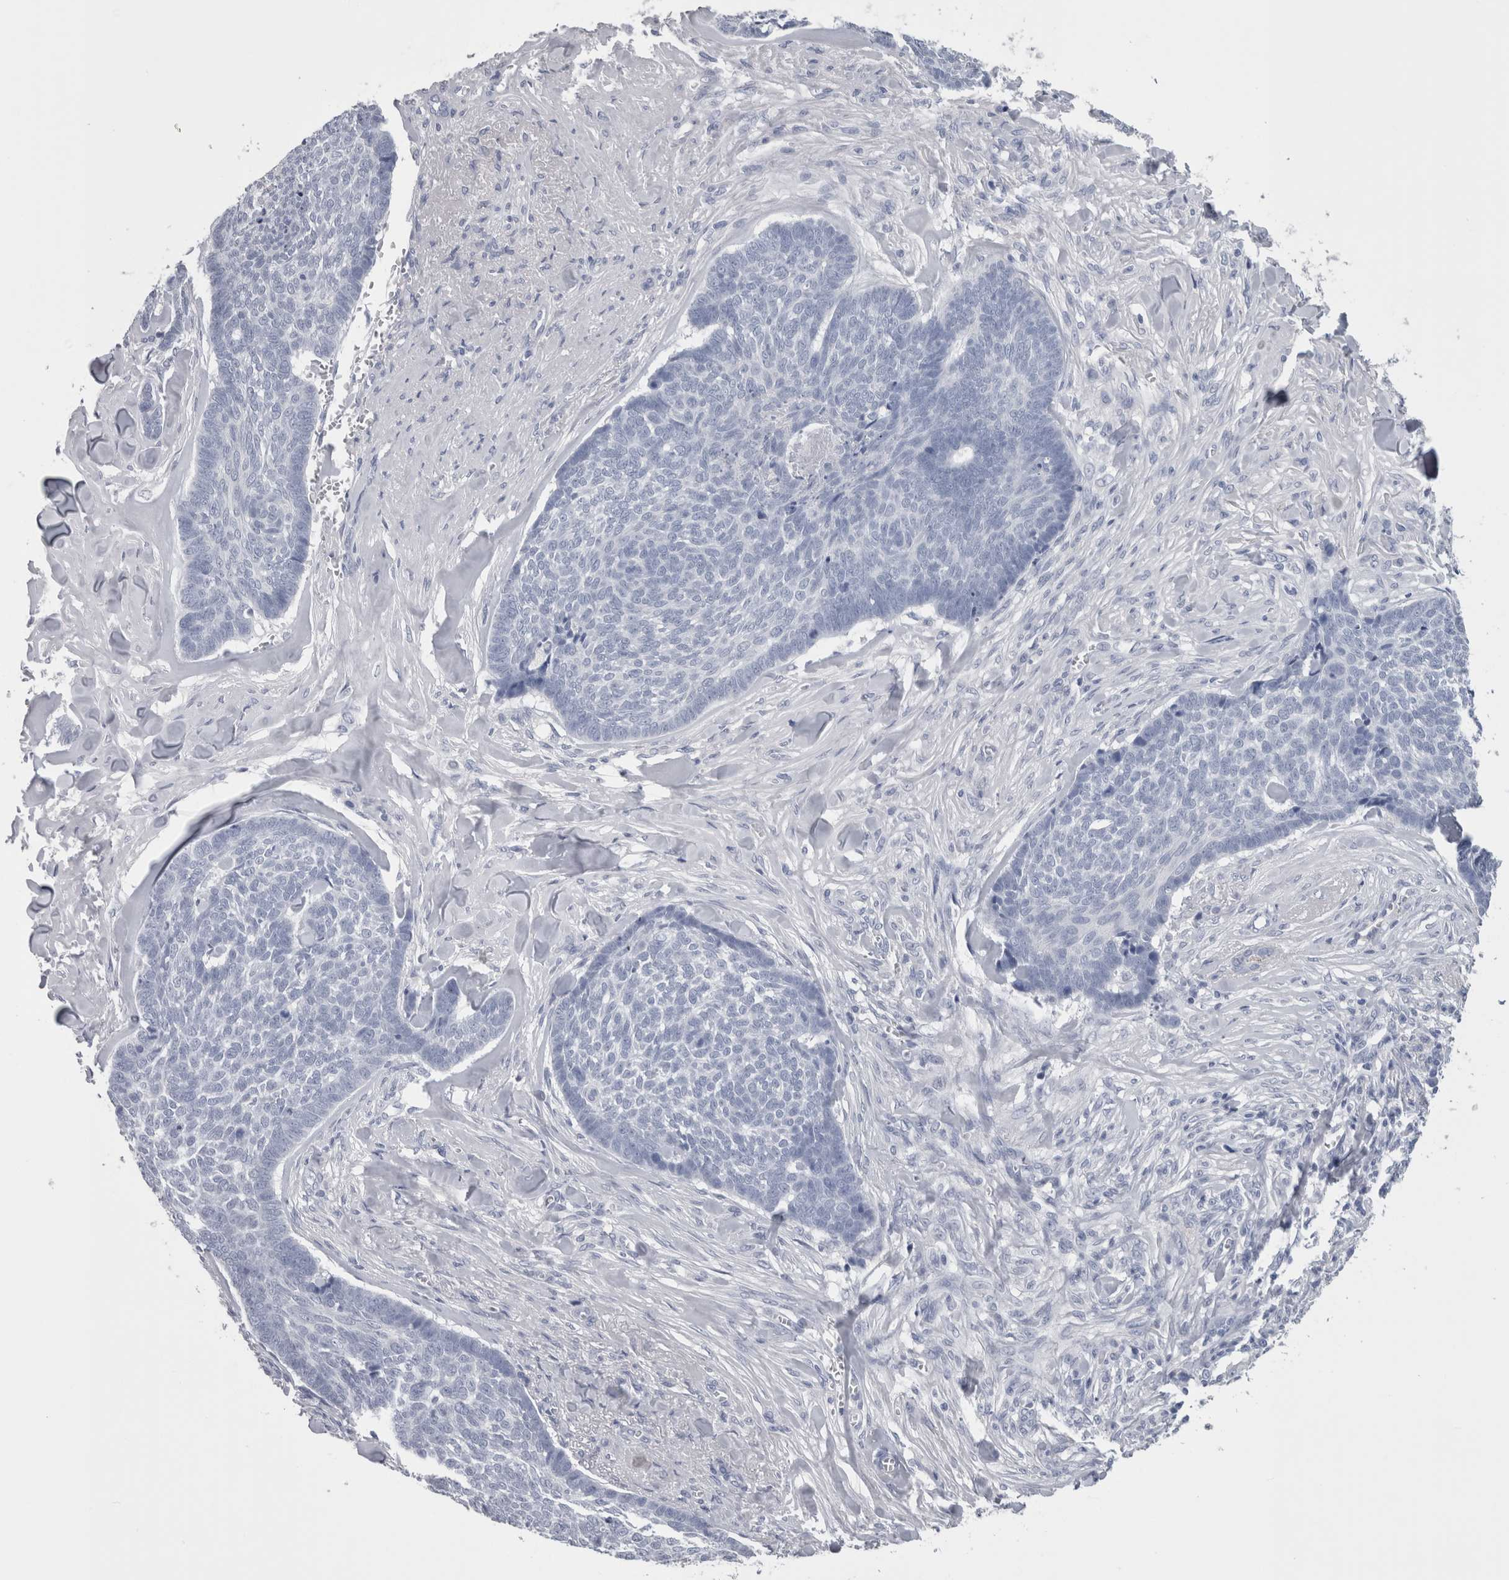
{"staining": {"intensity": "negative", "quantity": "none", "location": "none"}, "tissue": "skin cancer", "cell_type": "Tumor cells", "image_type": "cancer", "snomed": [{"axis": "morphology", "description": "Basal cell carcinoma"}, {"axis": "topography", "description": "Skin"}], "caption": "DAB immunohistochemical staining of human skin basal cell carcinoma shows no significant expression in tumor cells.", "gene": "CA8", "patient": {"sex": "male", "age": 84}}